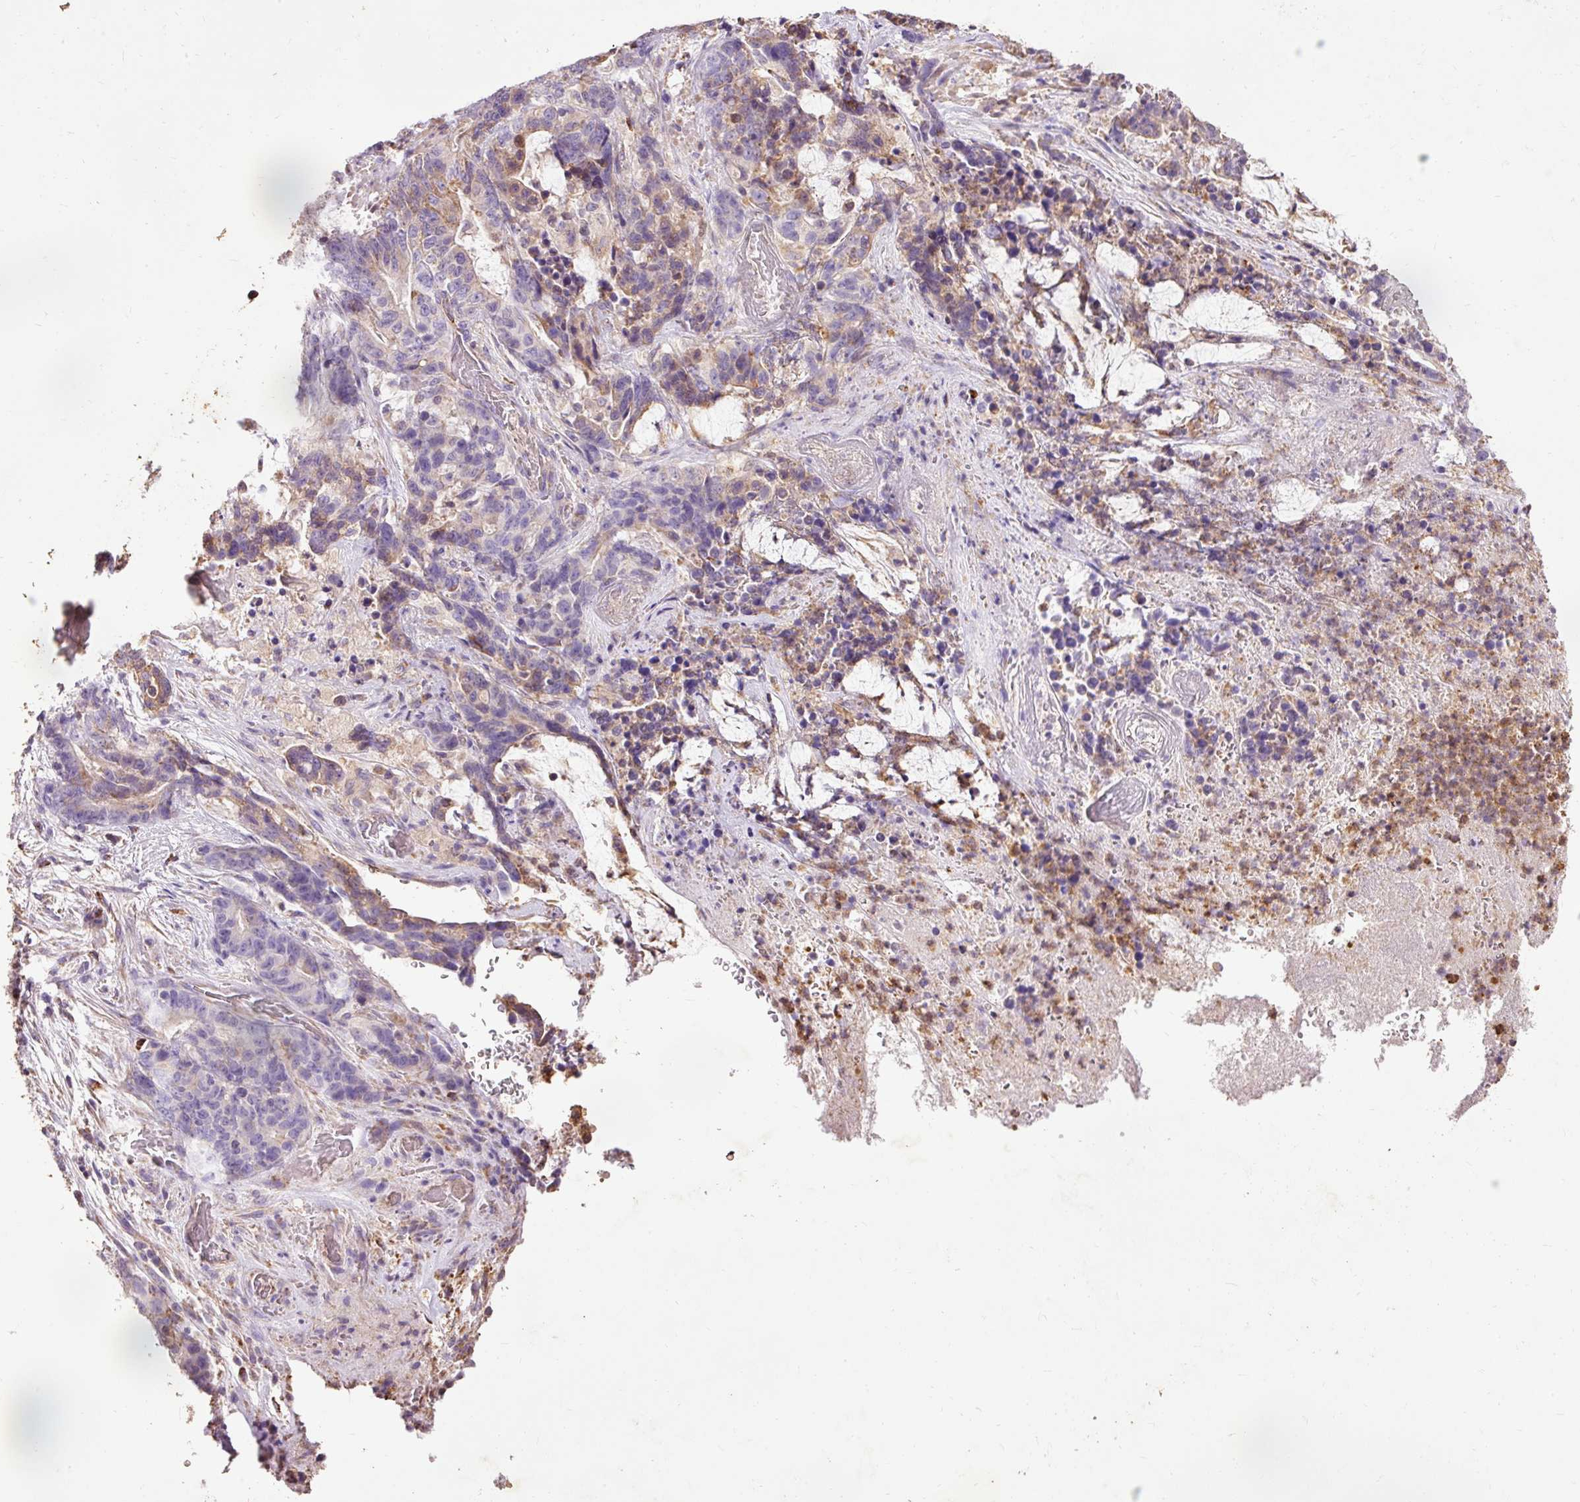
{"staining": {"intensity": "weak", "quantity": "<25%", "location": "cytoplasmic/membranous"}, "tissue": "stomach cancer", "cell_type": "Tumor cells", "image_type": "cancer", "snomed": [{"axis": "morphology", "description": "Normal tissue, NOS"}, {"axis": "morphology", "description": "Adenocarcinoma, NOS"}, {"axis": "topography", "description": "Stomach"}], "caption": "An immunohistochemistry (IHC) photomicrograph of stomach cancer (adenocarcinoma) is shown. There is no staining in tumor cells of stomach cancer (adenocarcinoma).", "gene": "PRDX5", "patient": {"sex": "female", "age": 64}}